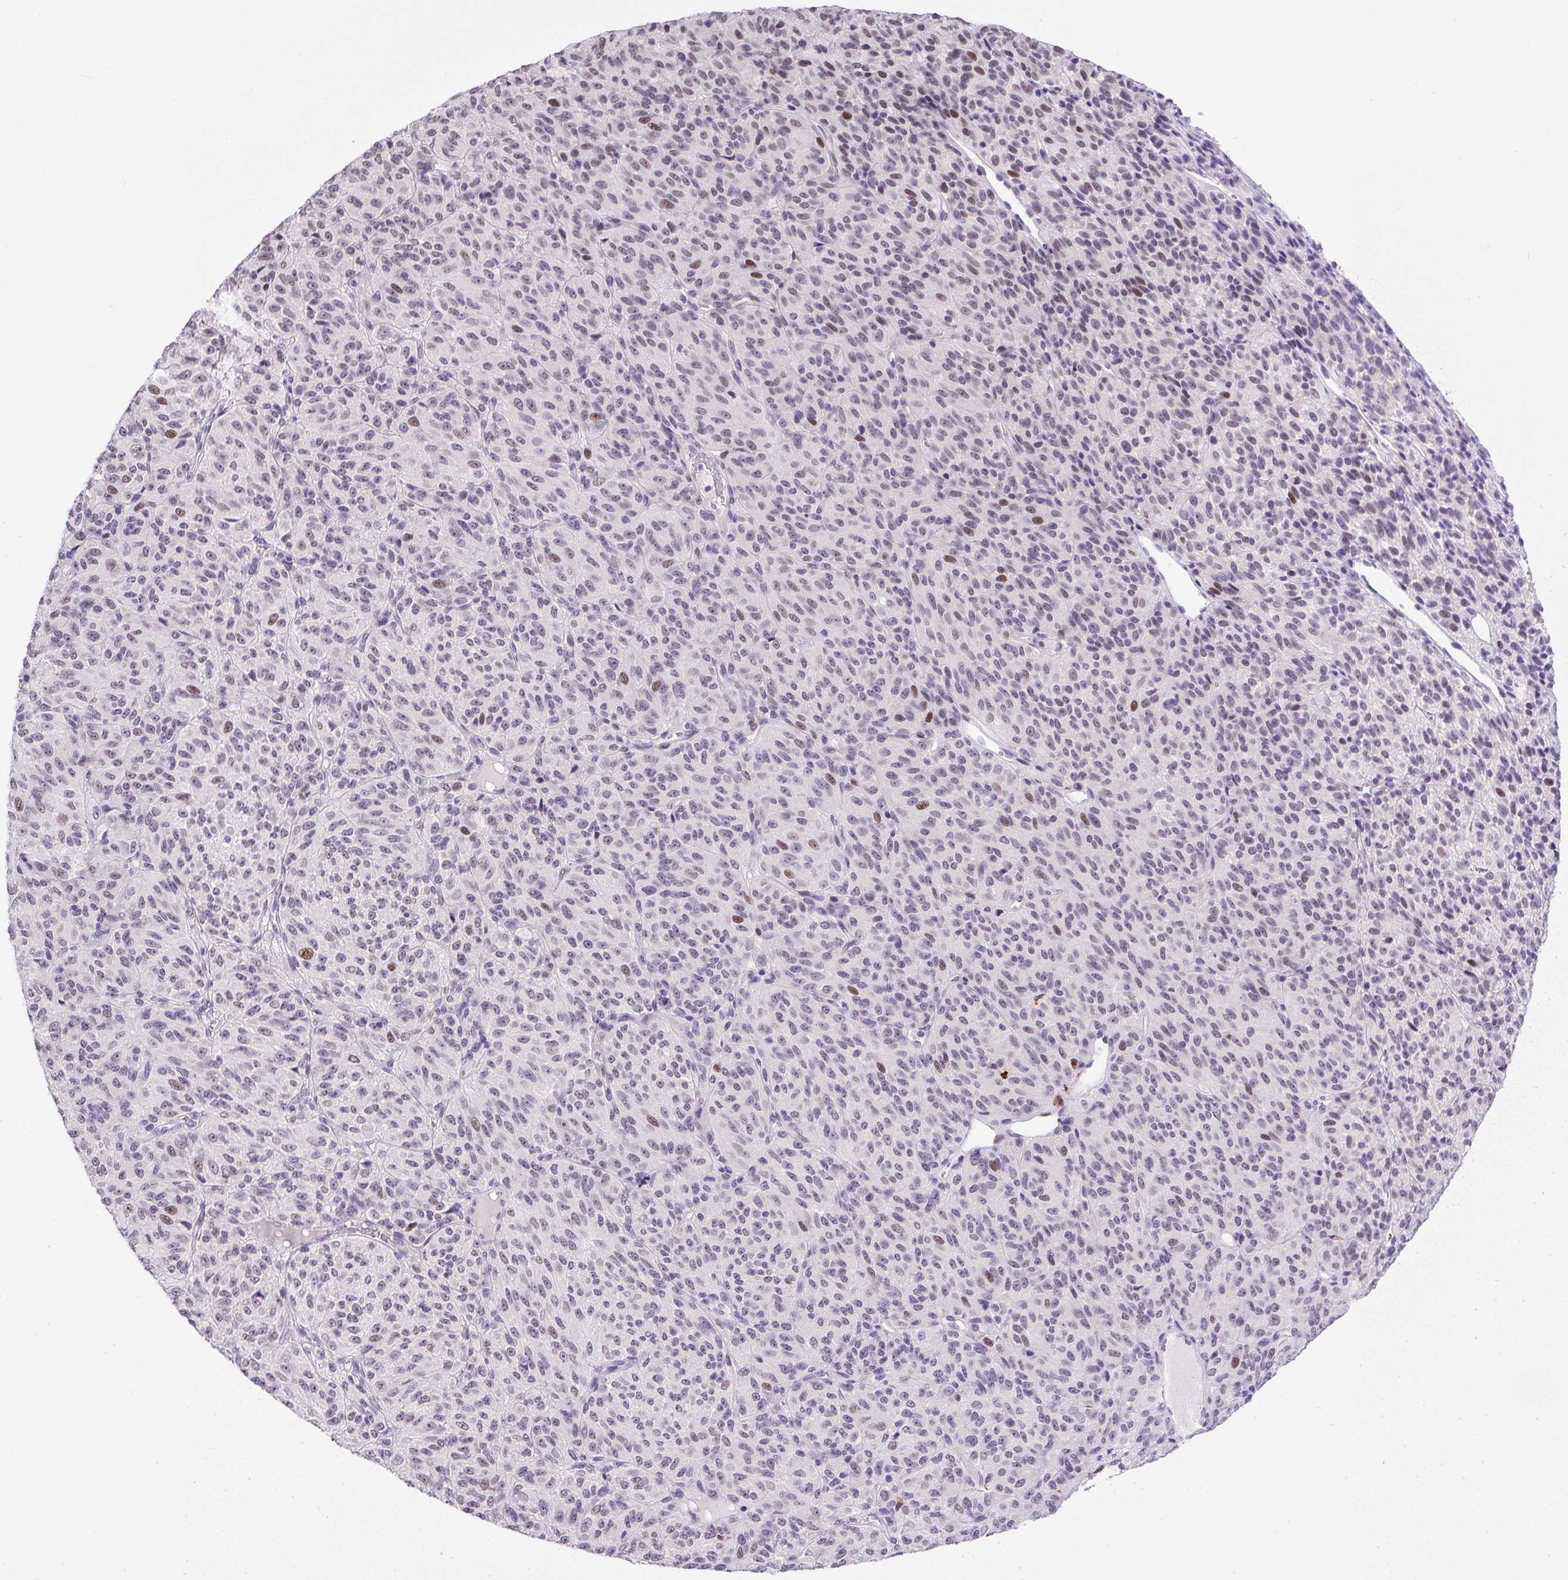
{"staining": {"intensity": "moderate", "quantity": "<25%", "location": "nuclear"}, "tissue": "melanoma", "cell_type": "Tumor cells", "image_type": "cancer", "snomed": [{"axis": "morphology", "description": "Malignant melanoma, Metastatic site"}, {"axis": "topography", "description": "Brain"}], "caption": "Brown immunohistochemical staining in malignant melanoma (metastatic site) demonstrates moderate nuclear staining in approximately <25% of tumor cells.", "gene": "WNT10B", "patient": {"sex": "female", "age": 56}}